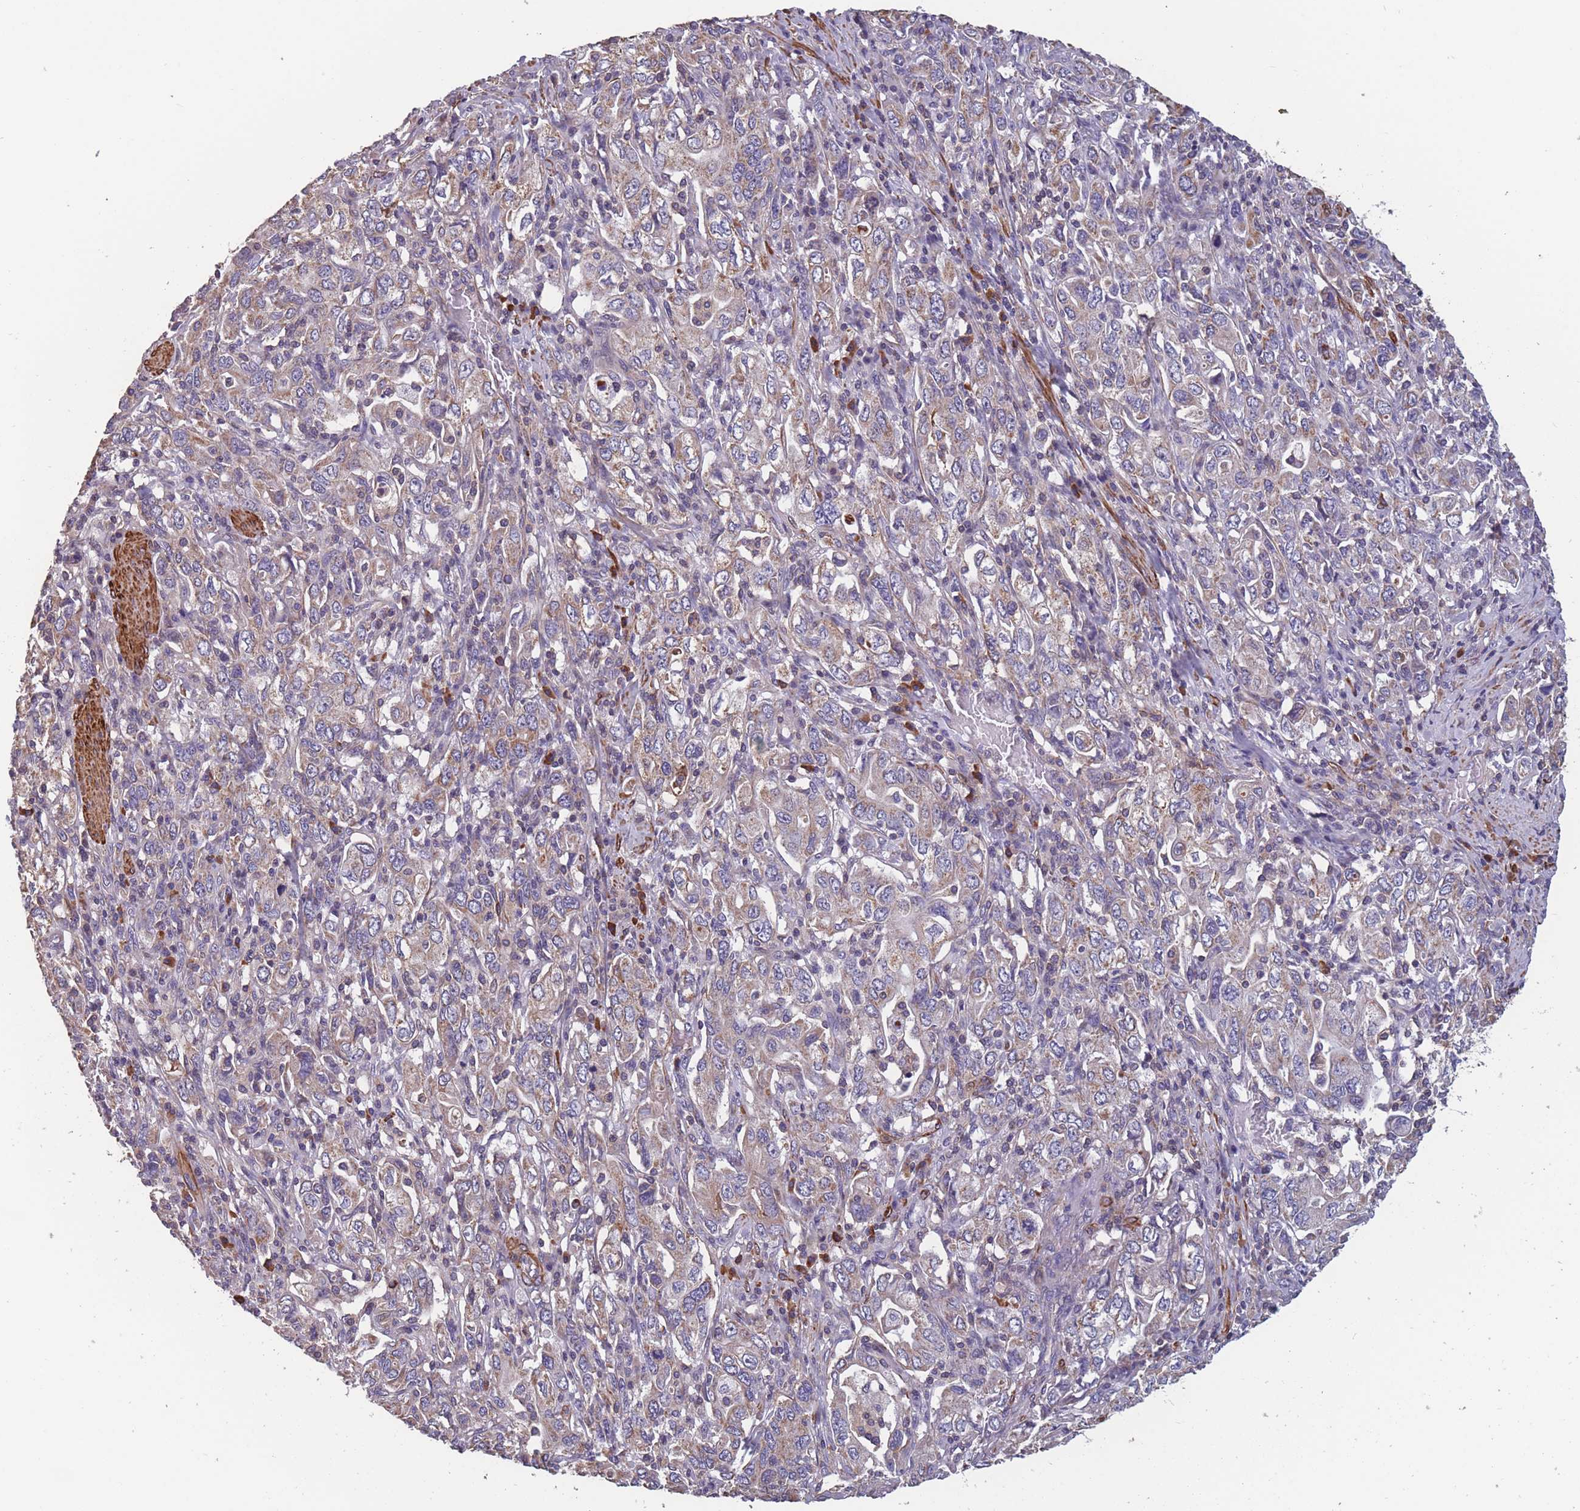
{"staining": {"intensity": "weak", "quantity": ">75%", "location": "cytoplasmic/membranous"}, "tissue": "stomach cancer", "cell_type": "Tumor cells", "image_type": "cancer", "snomed": [{"axis": "morphology", "description": "Adenocarcinoma, NOS"}, {"axis": "topography", "description": "Stomach, upper"}, {"axis": "topography", "description": "Stomach"}], "caption": "About >75% of tumor cells in human adenocarcinoma (stomach) reveal weak cytoplasmic/membranous protein staining as visualized by brown immunohistochemical staining.", "gene": "TOMM40L", "patient": {"sex": "male", "age": 62}}